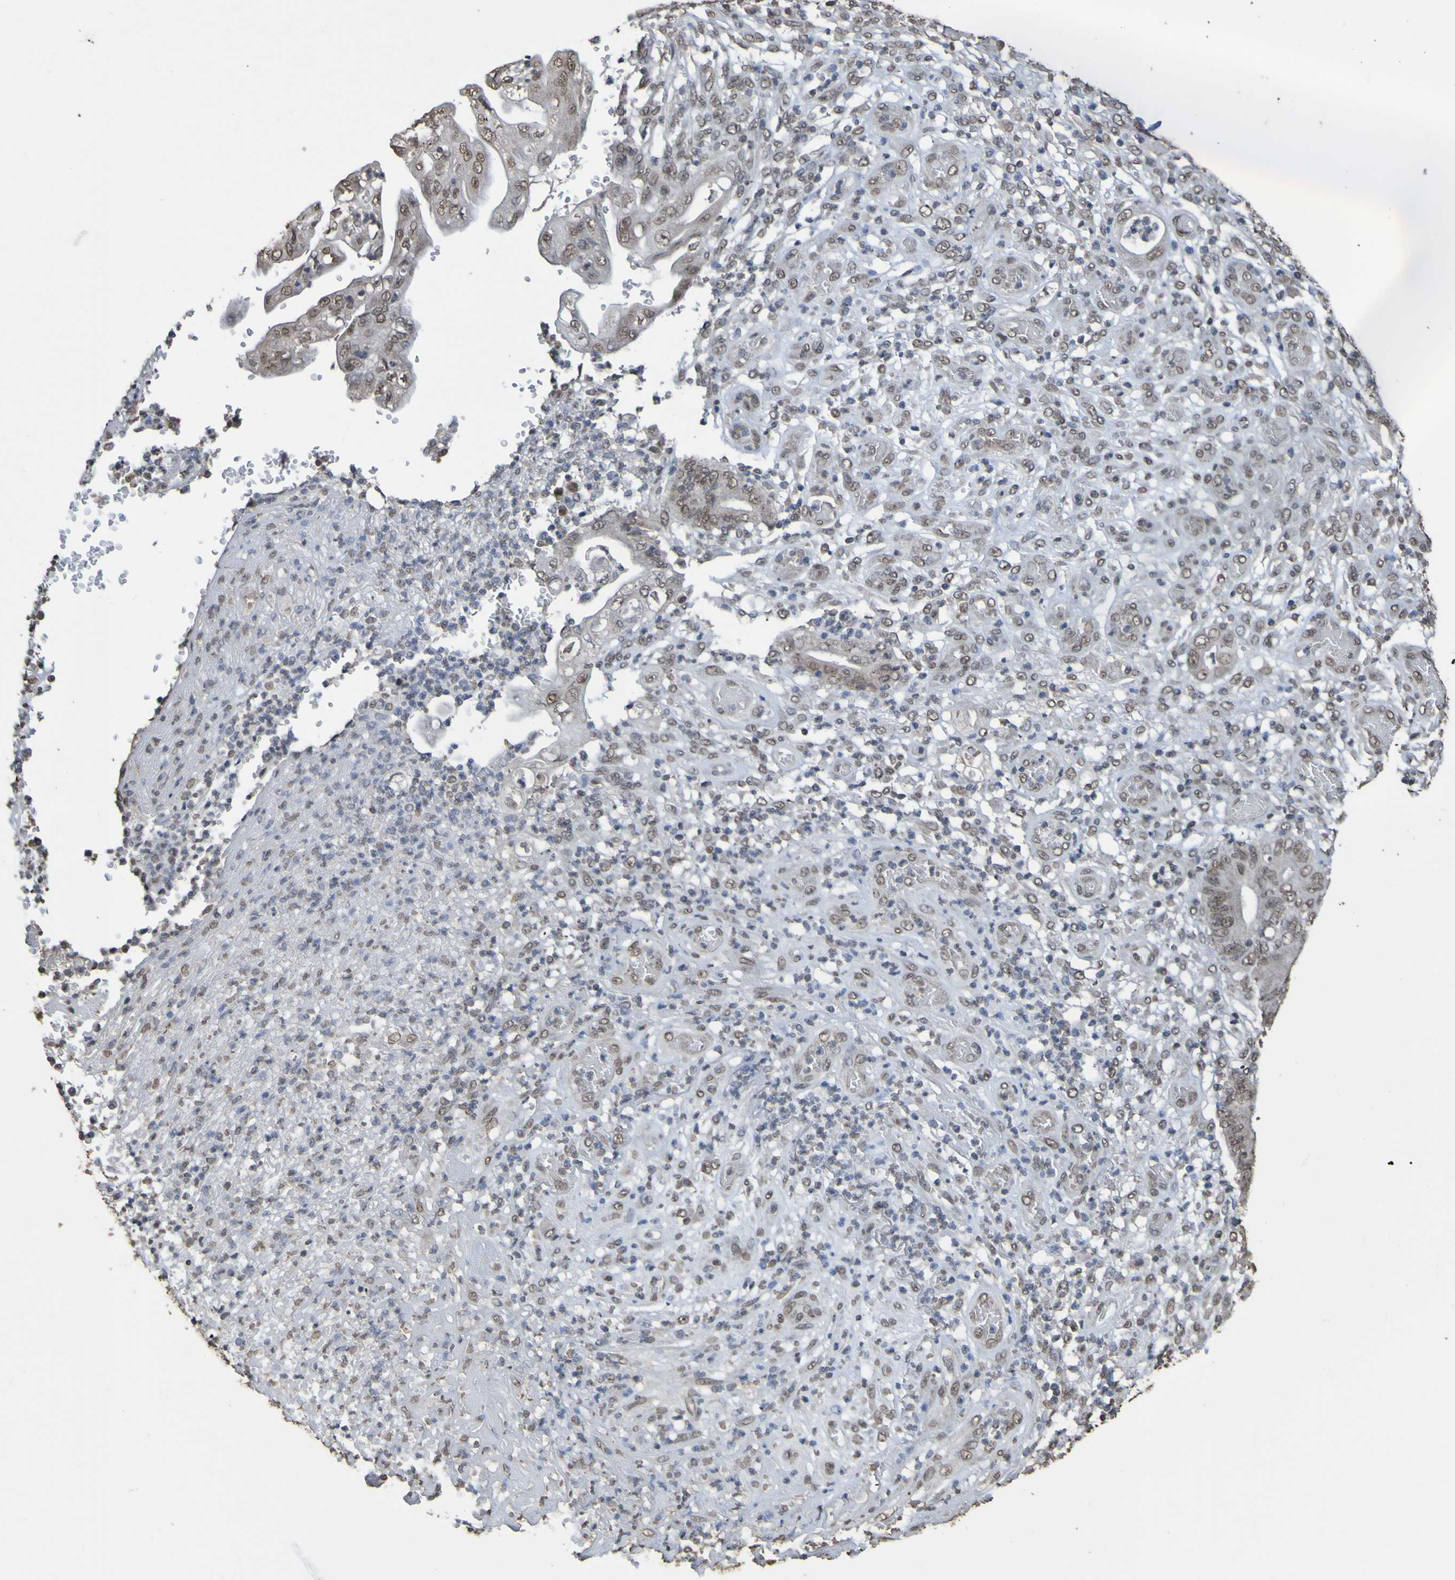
{"staining": {"intensity": "weak", "quantity": "25%-75%", "location": "nuclear"}, "tissue": "stomach cancer", "cell_type": "Tumor cells", "image_type": "cancer", "snomed": [{"axis": "morphology", "description": "Adenocarcinoma, NOS"}, {"axis": "topography", "description": "Stomach"}], "caption": "Brown immunohistochemical staining in human adenocarcinoma (stomach) reveals weak nuclear expression in approximately 25%-75% of tumor cells.", "gene": "ALKBH2", "patient": {"sex": "female", "age": 73}}